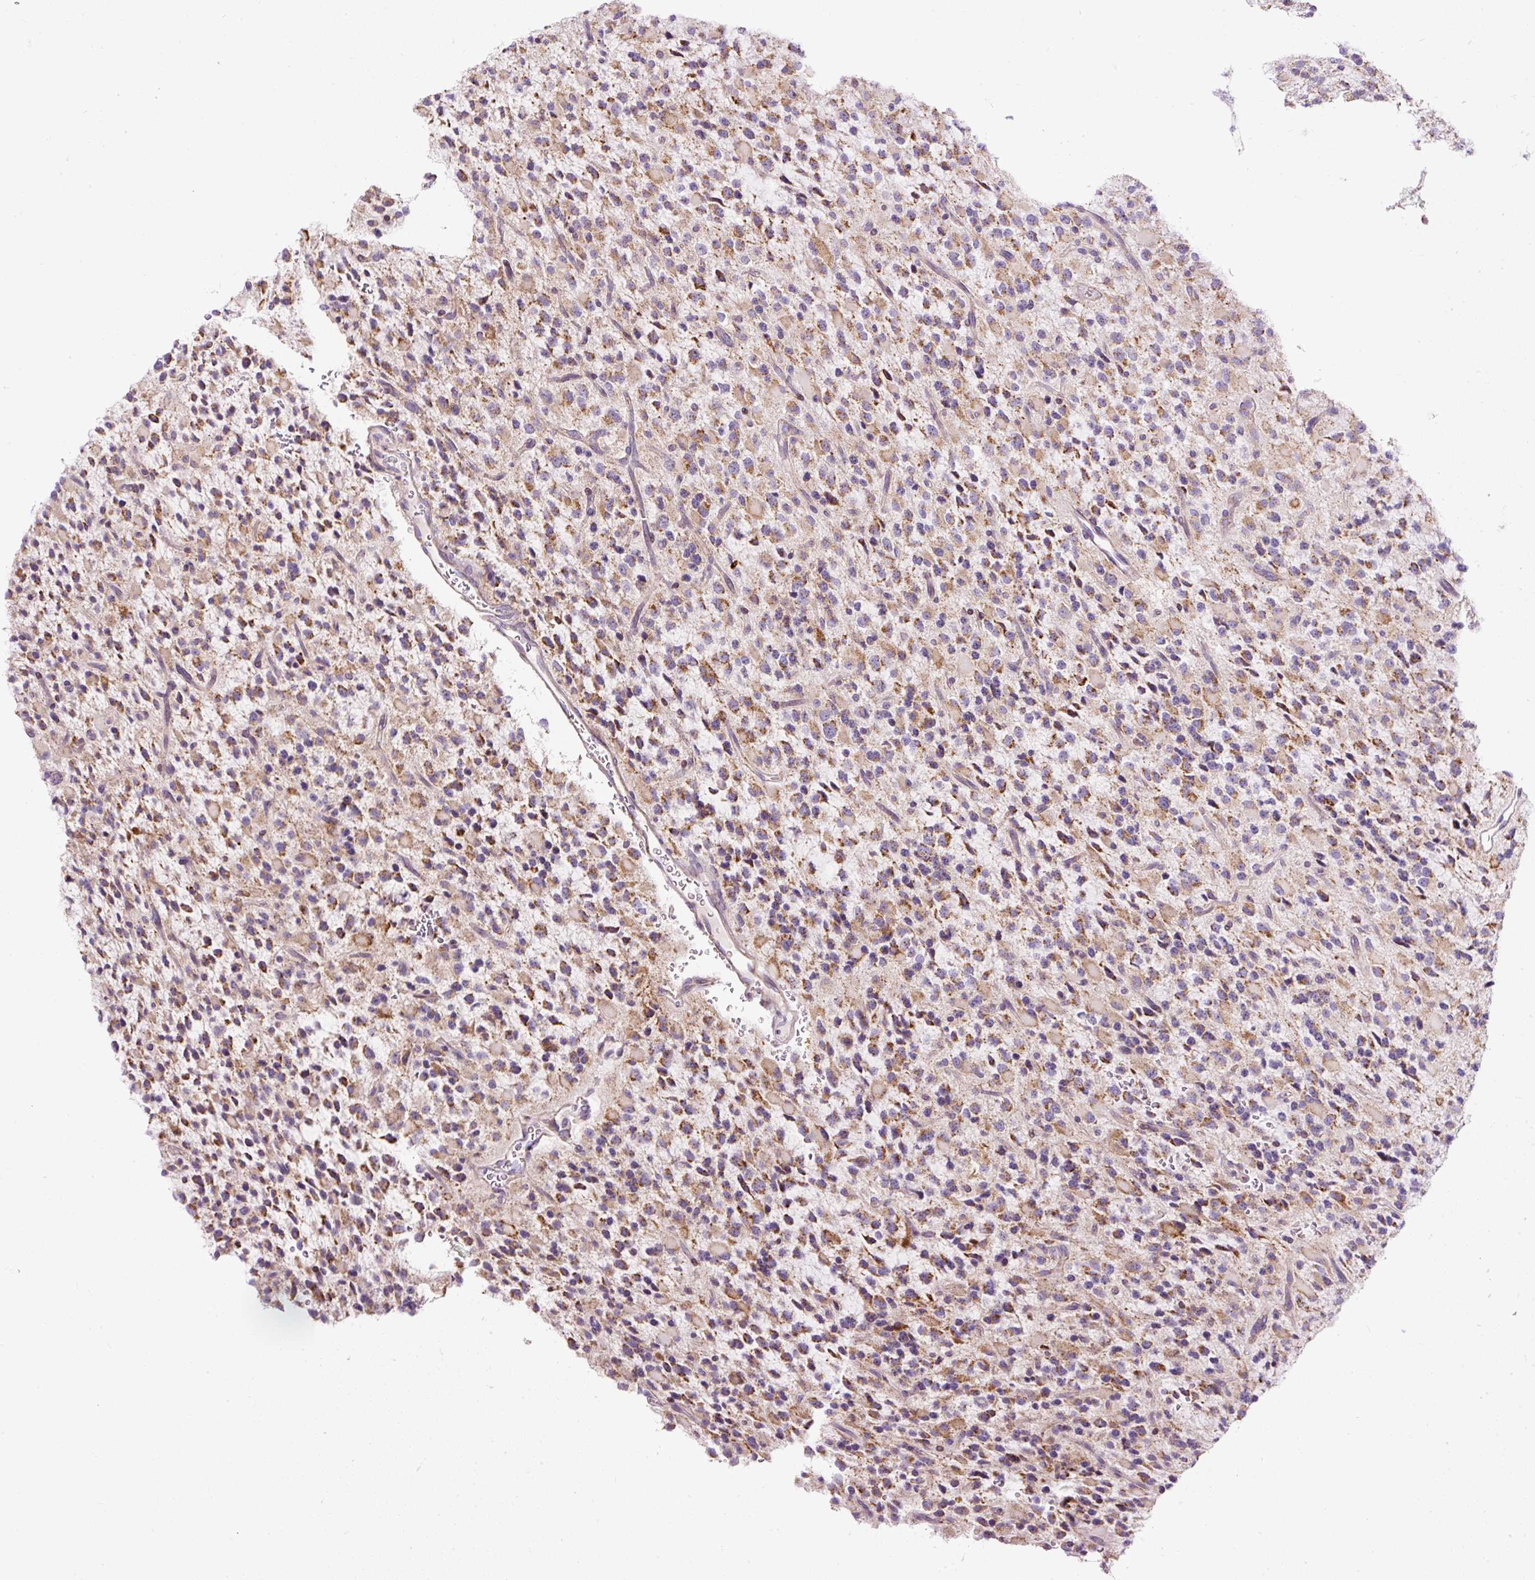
{"staining": {"intensity": "strong", "quantity": "25%-75%", "location": "cytoplasmic/membranous"}, "tissue": "glioma", "cell_type": "Tumor cells", "image_type": "cancer", "snomed": [{"axis": "morphology", "description": "Glioma, malignant, High grade"}, {"axis": "topography", "description": "Brain"}], "caption": "An immunohistochemistry image of neoplastic tissue is shown. Protein staining in brown highlights strong cytoplasmic/membranous positivity in malignant glioma (high-grade) within tumor cells. (Brightfield microscopy of DAB IHC at high magnification).", "gene": "FMC1", "patient": {"sex": "male", "age": 34}}